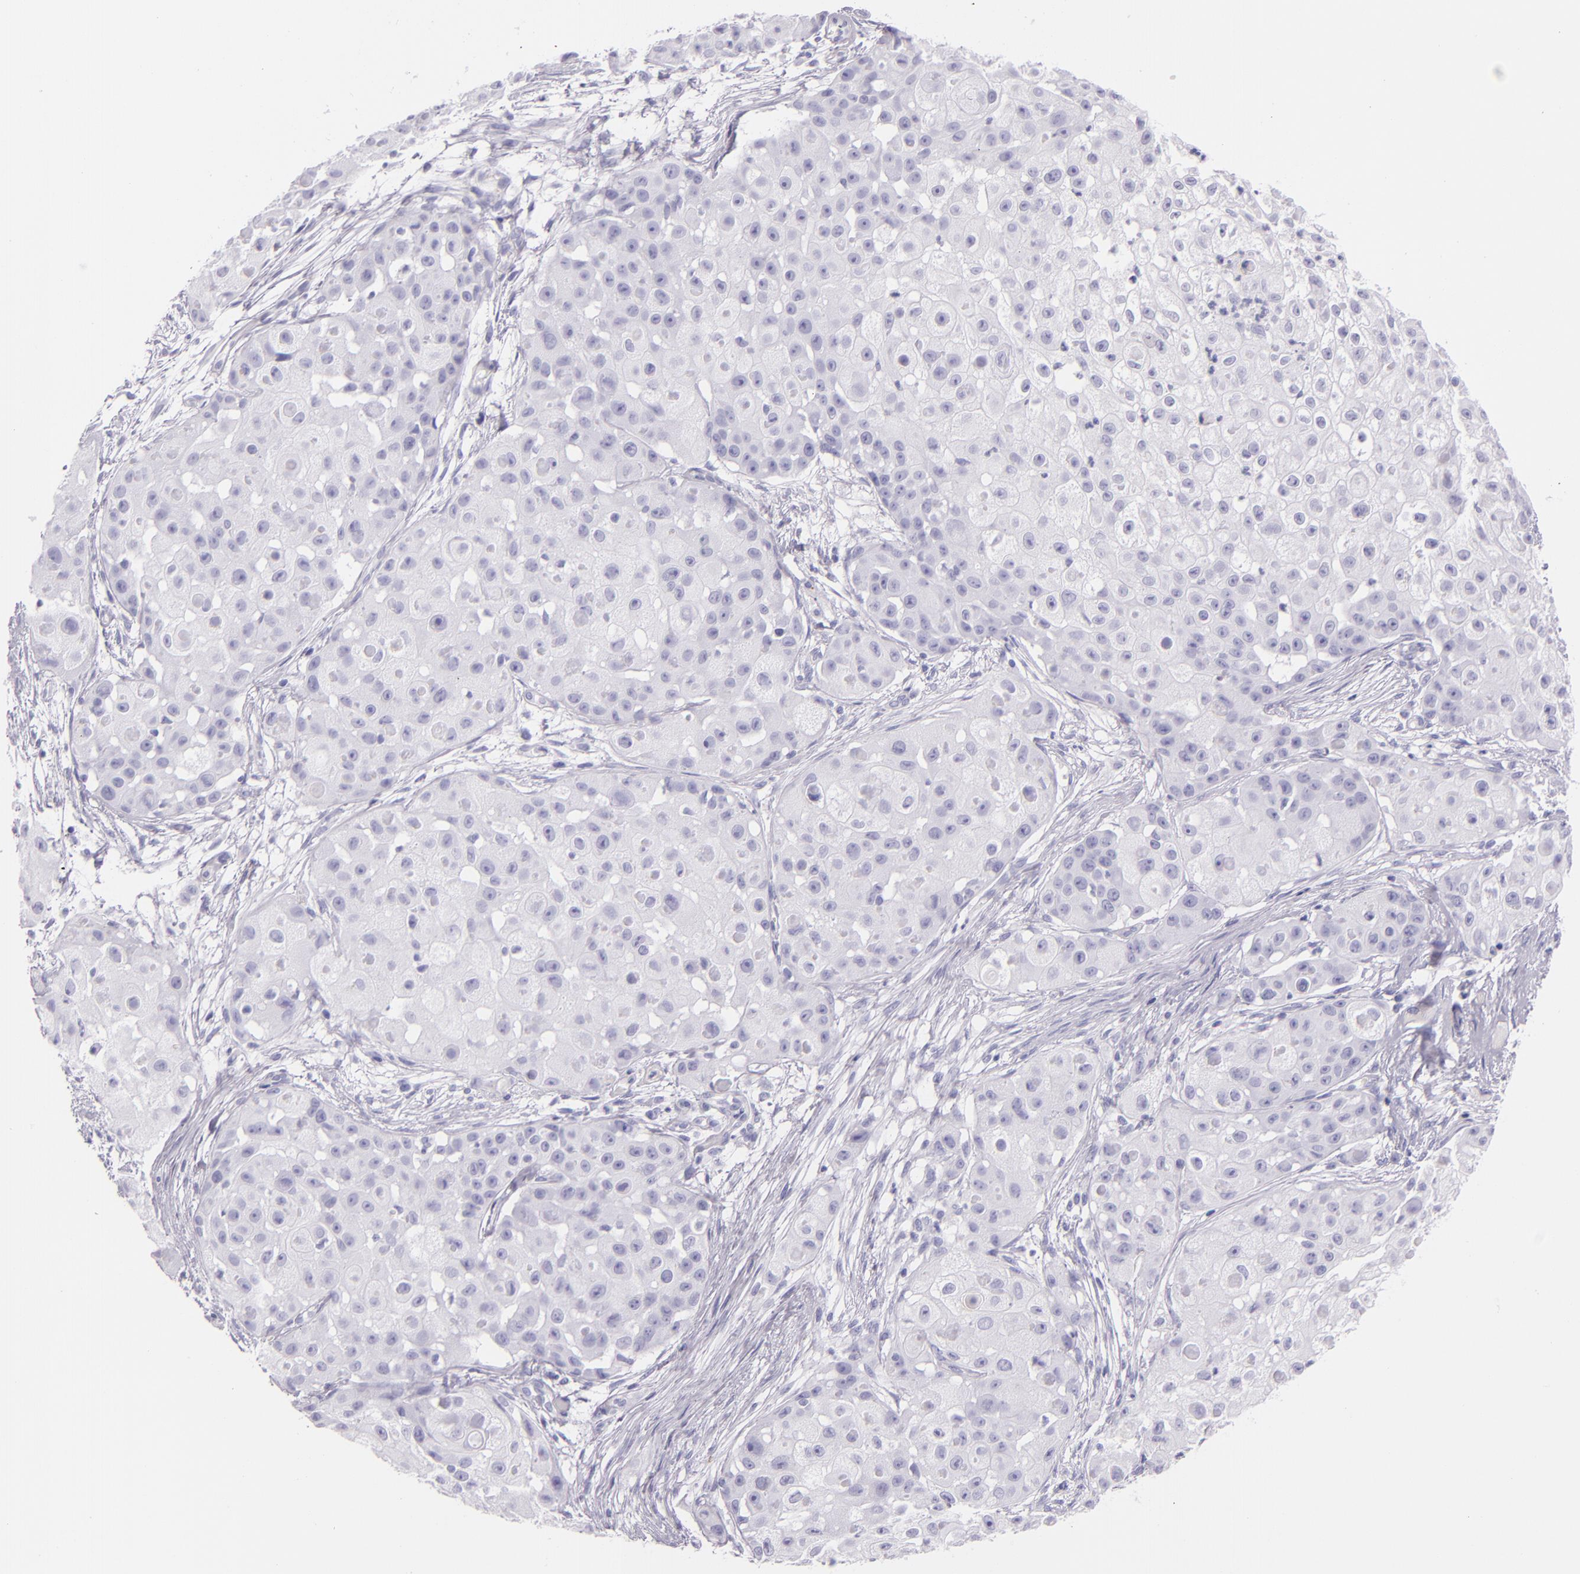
{"staining": {"intensity": "negative", "quantity": "none", "location": "none"}, "tissue": "skin cancer", "cell_type": "Tumor cells", "image_type": "cancer", "snomed": [{"axis": "morphology", "description": "Squamous cell carcinoma, NOS"}, {"axis": "topography", "description": "Skin"}], "caption": "A high-resolution photomicrograph shows IHC staining of squamous cell carcinoma (skin), which exhibits no significant staining in tumor cells.", "gene": "SELP", "patient": {"sex": "female", "age": 57}}